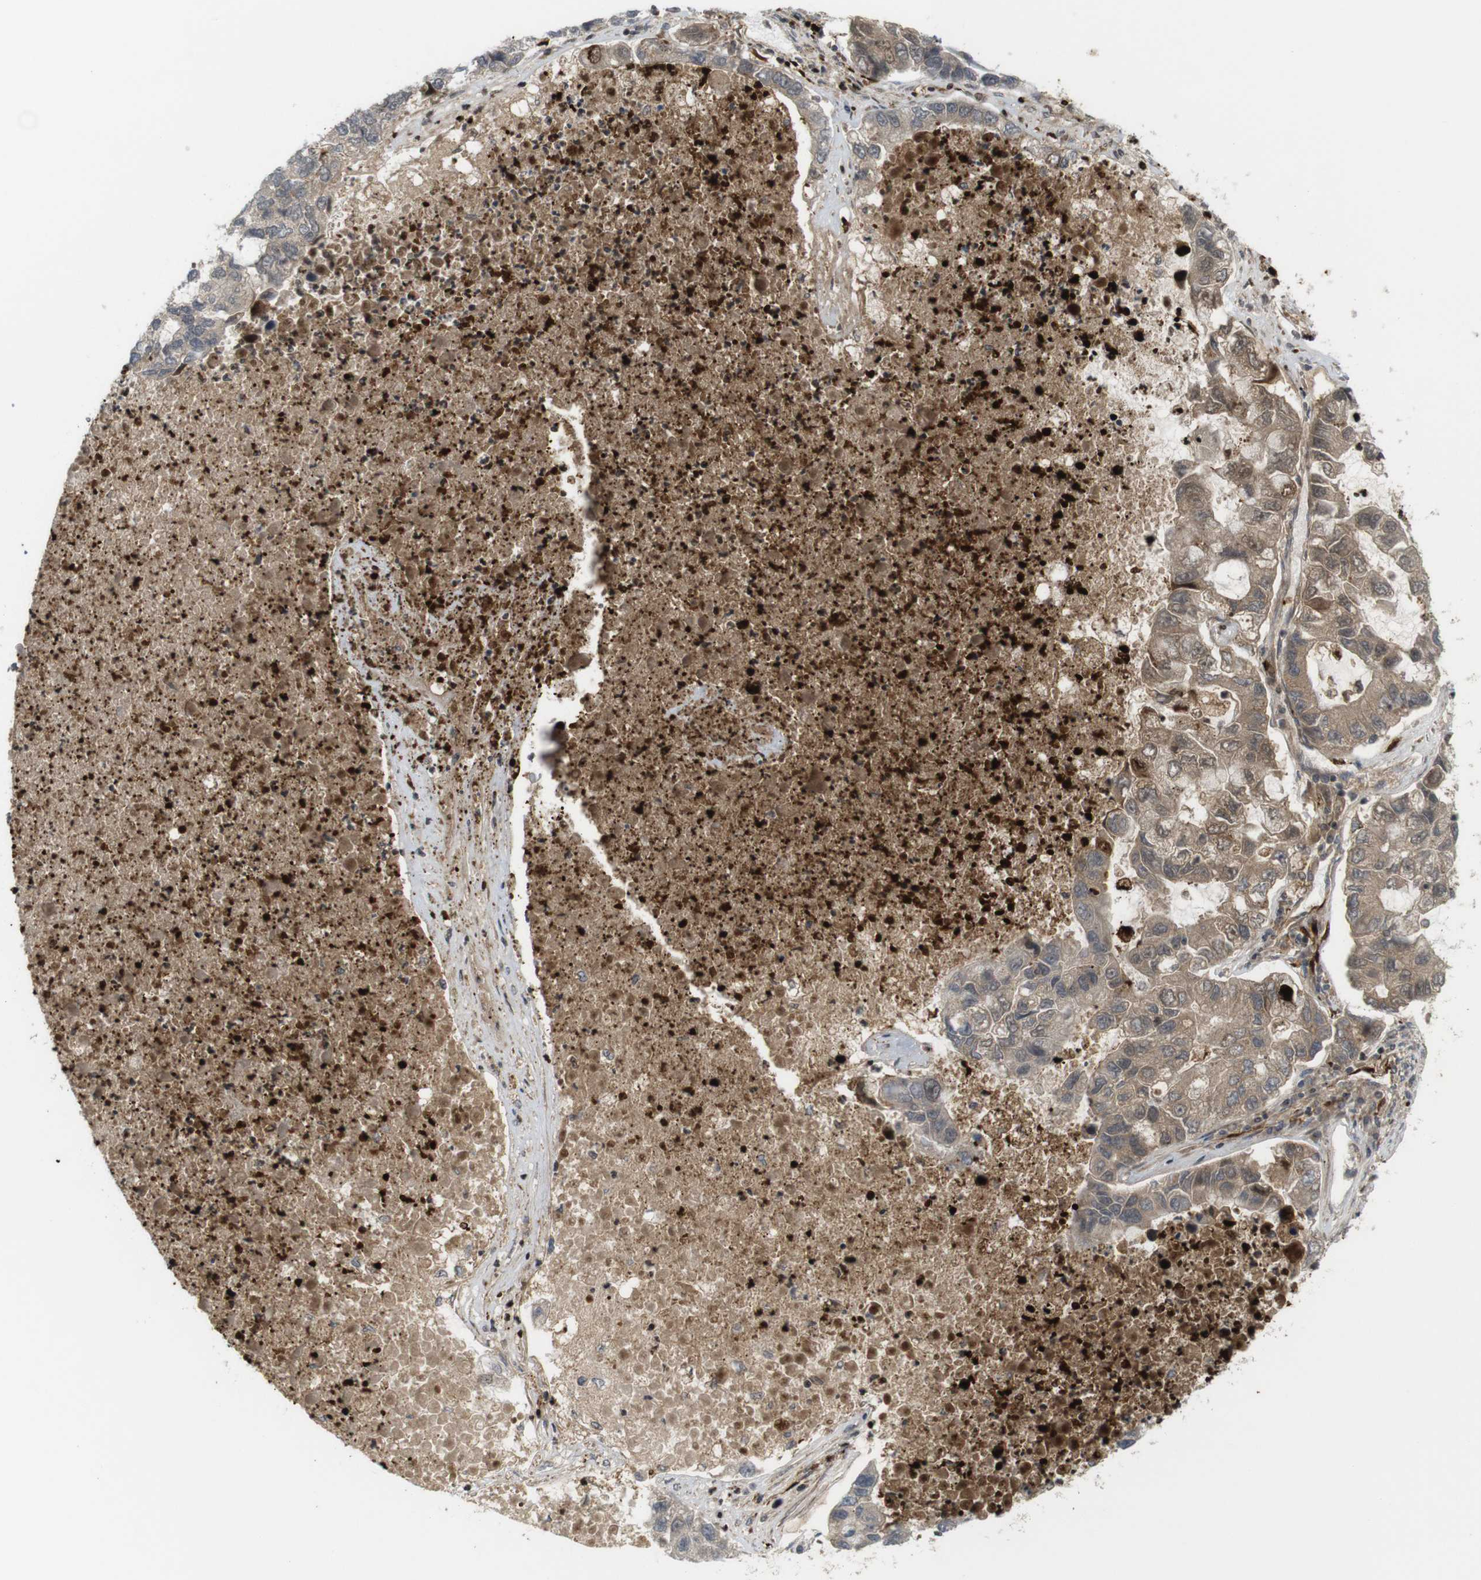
{"staining": {"intensity": "moderate", "quantity": ">75%", "location": "cytoplasmic/membranous"}, "tissue": "lung cancer", "cell_type": "Tumor cells", "image_type": "cancer", "snomed": [{"axis": "morphology", "description": "Adenocarcinoma, NOS"}, {"axis": "topography", "description": "Lung"}], "caption": "Adenocarcinoma (lung) stained for a protein (brown) exhibits moderate cytoplasmic/membranous positive staining in approximately >75% of tumor cells.", "gene": "SP2", "patient": {"sex": "female", "age": 51}}